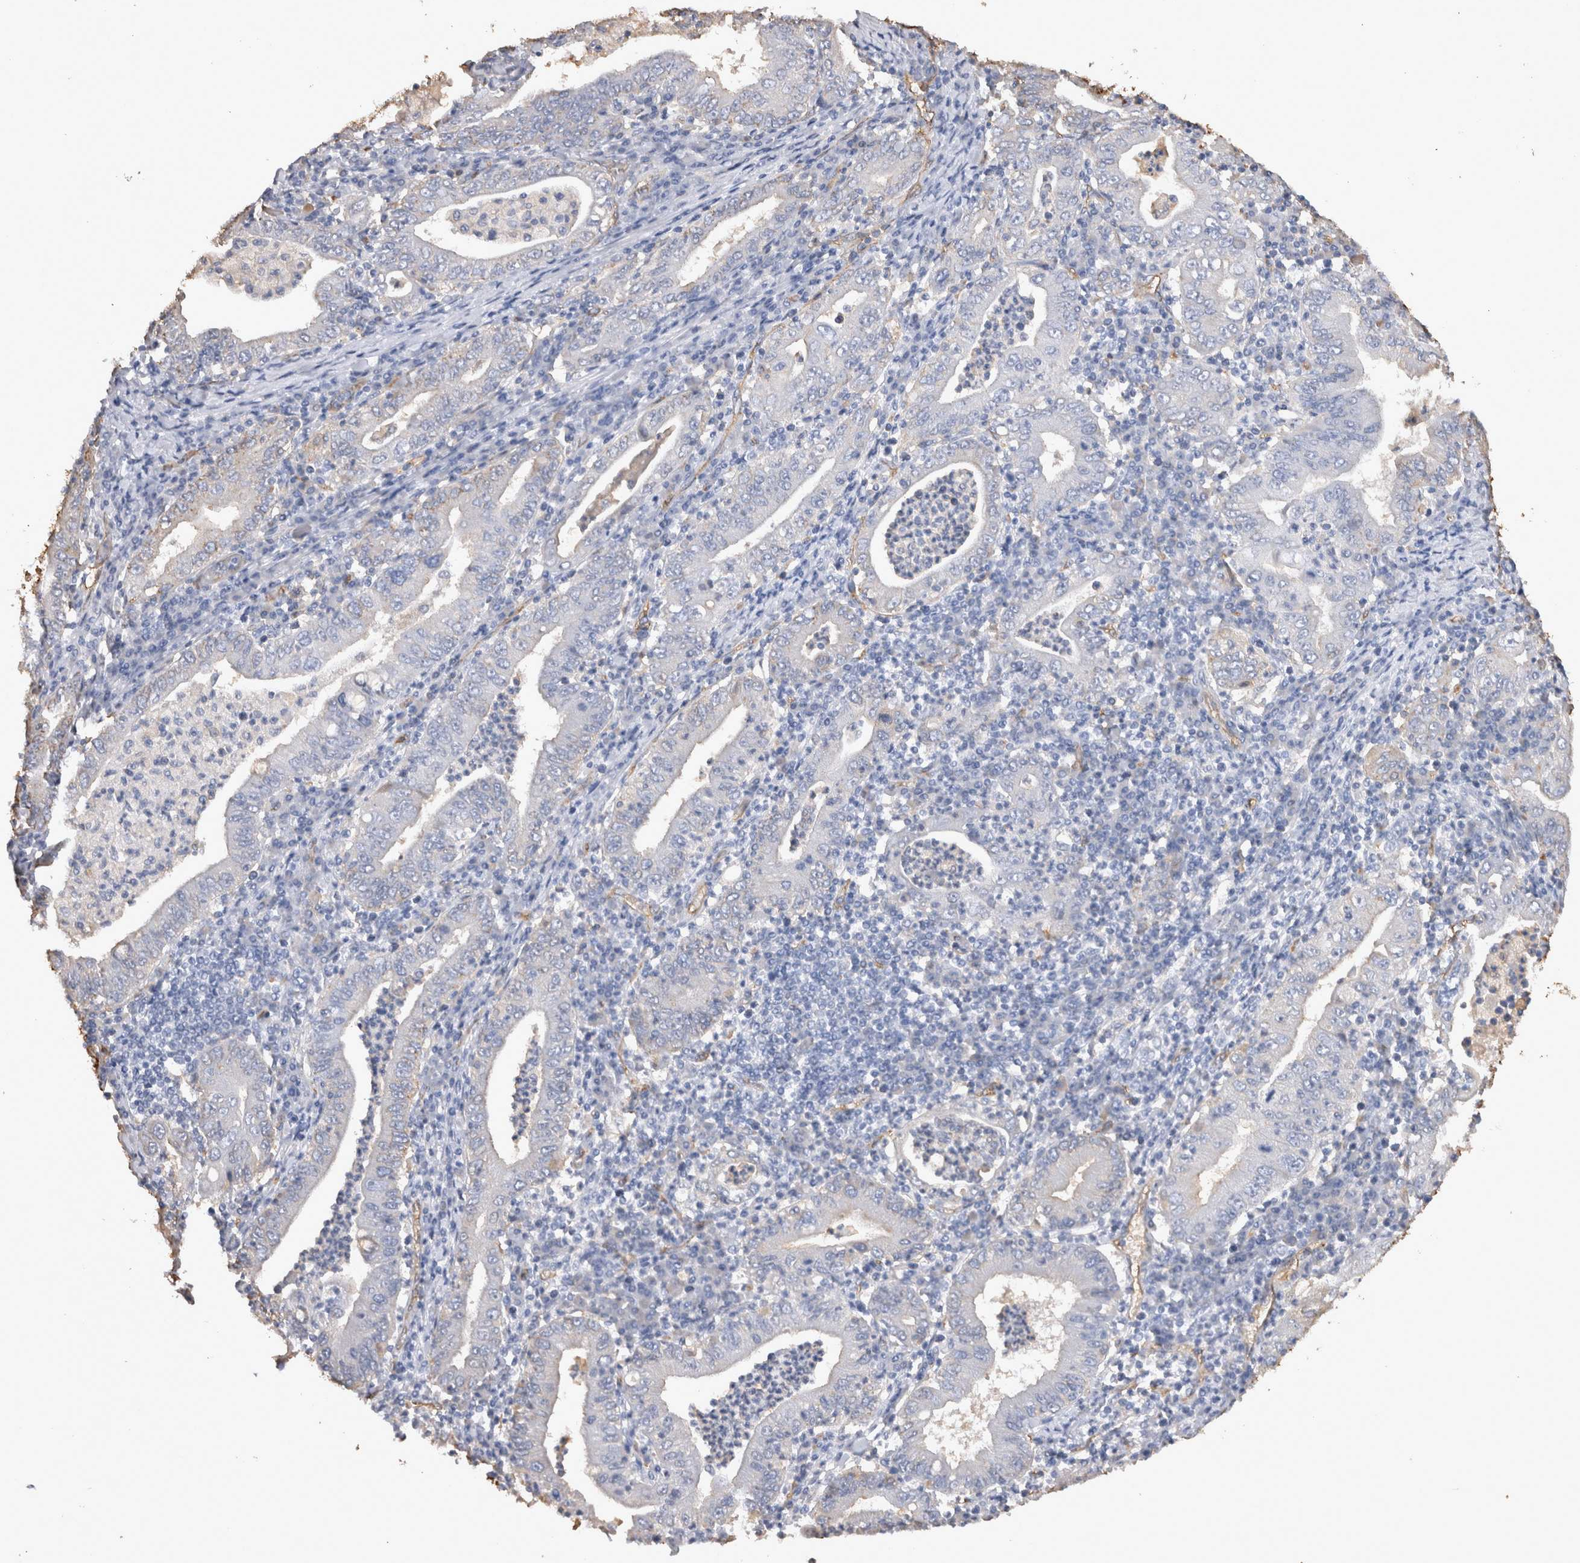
{"staining": {"intensity": "negative", "quantity": "none", "location": "none"}, "tissue": "stomach cancer", "cell_type": "Tumor cells", "image_type": "cancer", "snomed": [{"axis": "morphology", "description": "Normal tissue, NOS"}, {"axis": "morphology", "description": "Adenocarcinoma, NOS"}, {"axis": "topography", "description": "Esophagus"}, {"axis": "topography", "description": "Stomach, upper"}, {"axis": "topography", "description": "Peripheral nerve tissue"}], "caption": "Immunohistochemical staining of stomach adenocarcinoma exhibits no significant positivity in tumor cells.", "gene": "IL17RC", "patient": {"sex": "male", "age": 62}}